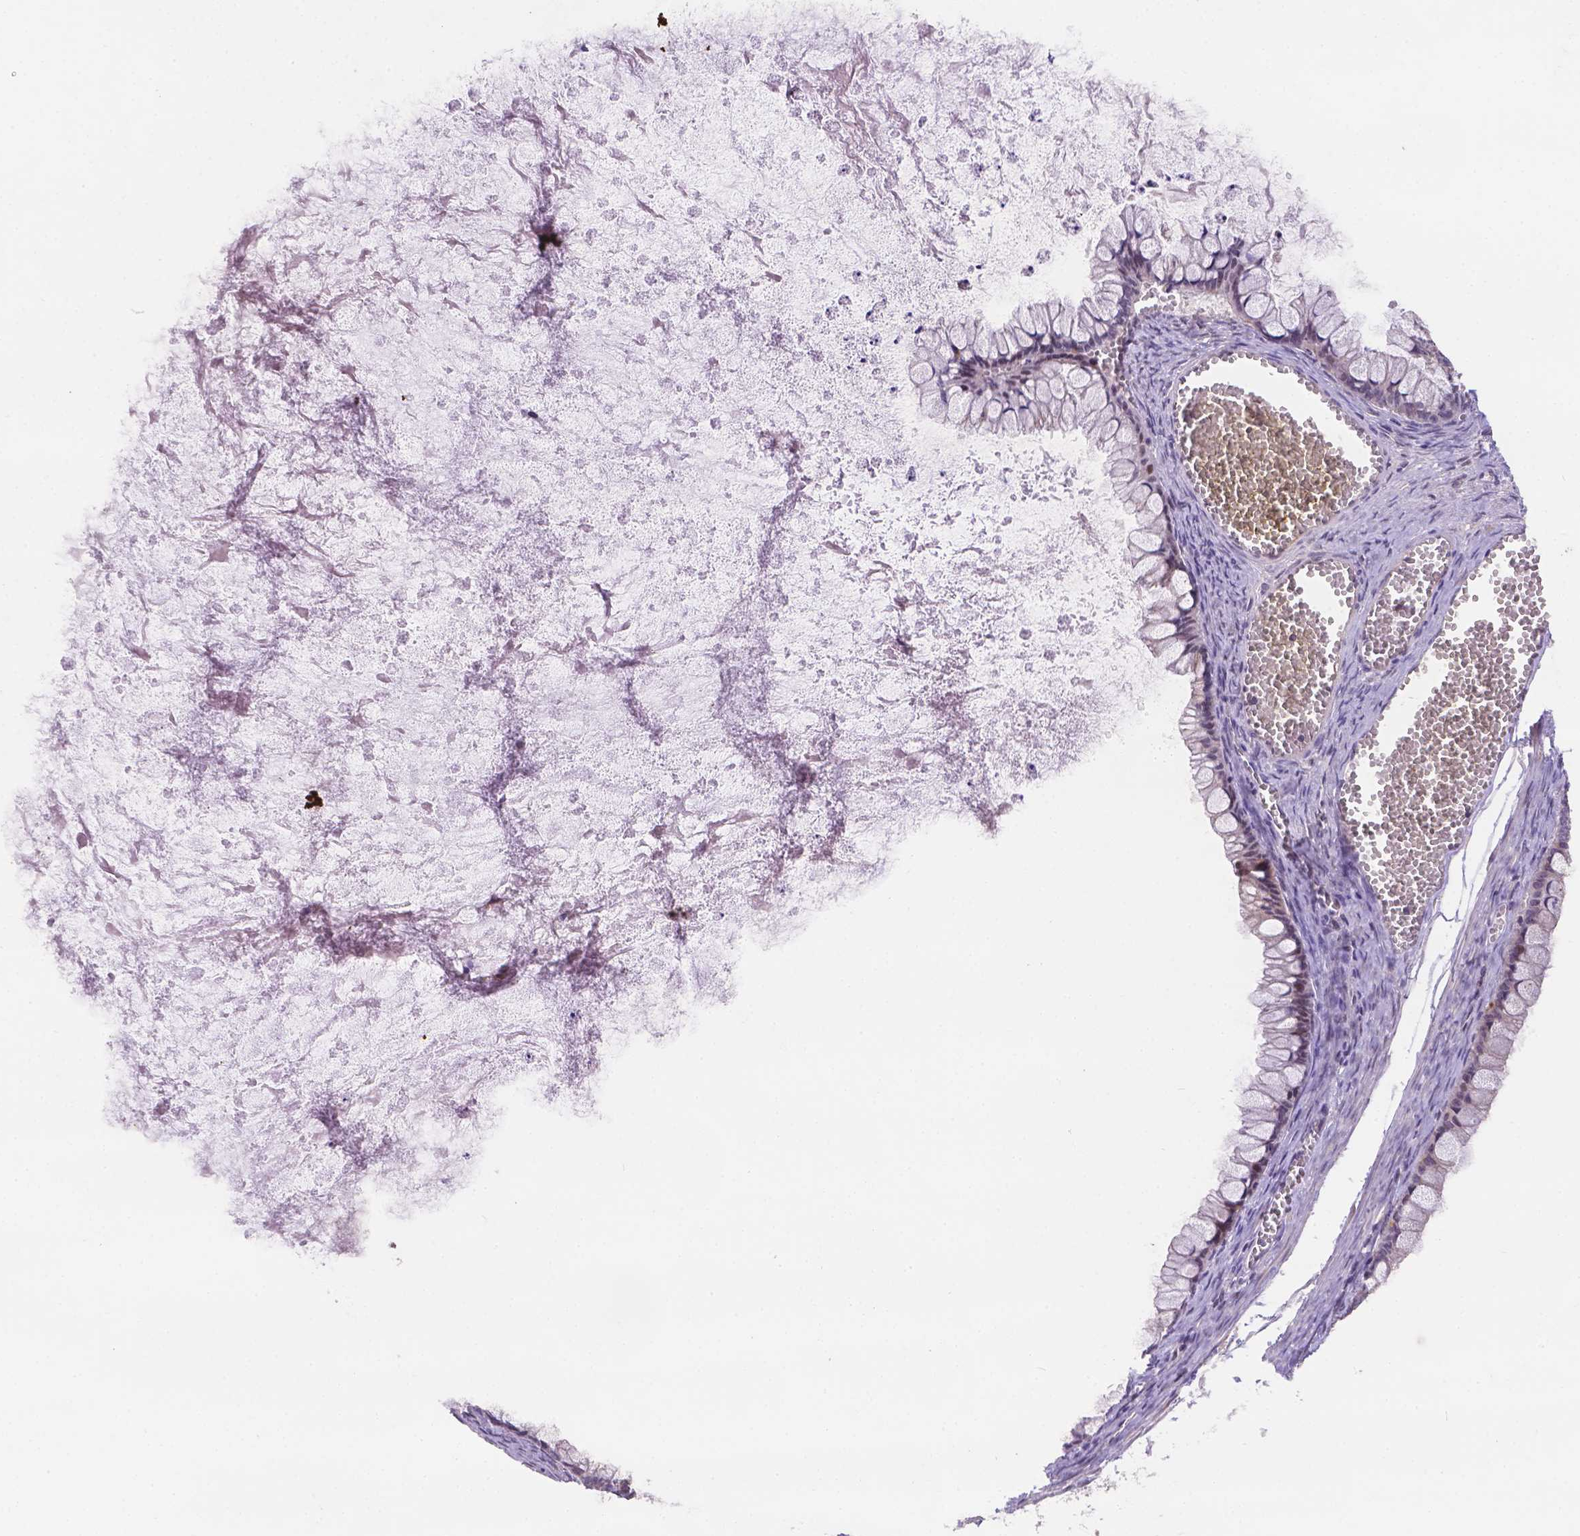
{"staining": {"intensity": "negative", "quantity": "none", "location": "none"}, "tissue": "ovarian cancer", "cell_type": "Tumor cells", "image_type": "cancer", "snomed": [{"axis": "morphology", "description": "Cystadenocarcinoma, mucinous, NOS"}, {"axis": "topography", "description": "Ovary"}], "caption": "This is an immunohistochemistry (IHC) photomicrograph of human mucinous cystadenocarcinoma (ovarian). There is no positivity in tumor cells.", "gene": "CYYR1", "patient": {"sex": "female", "age": 67}}